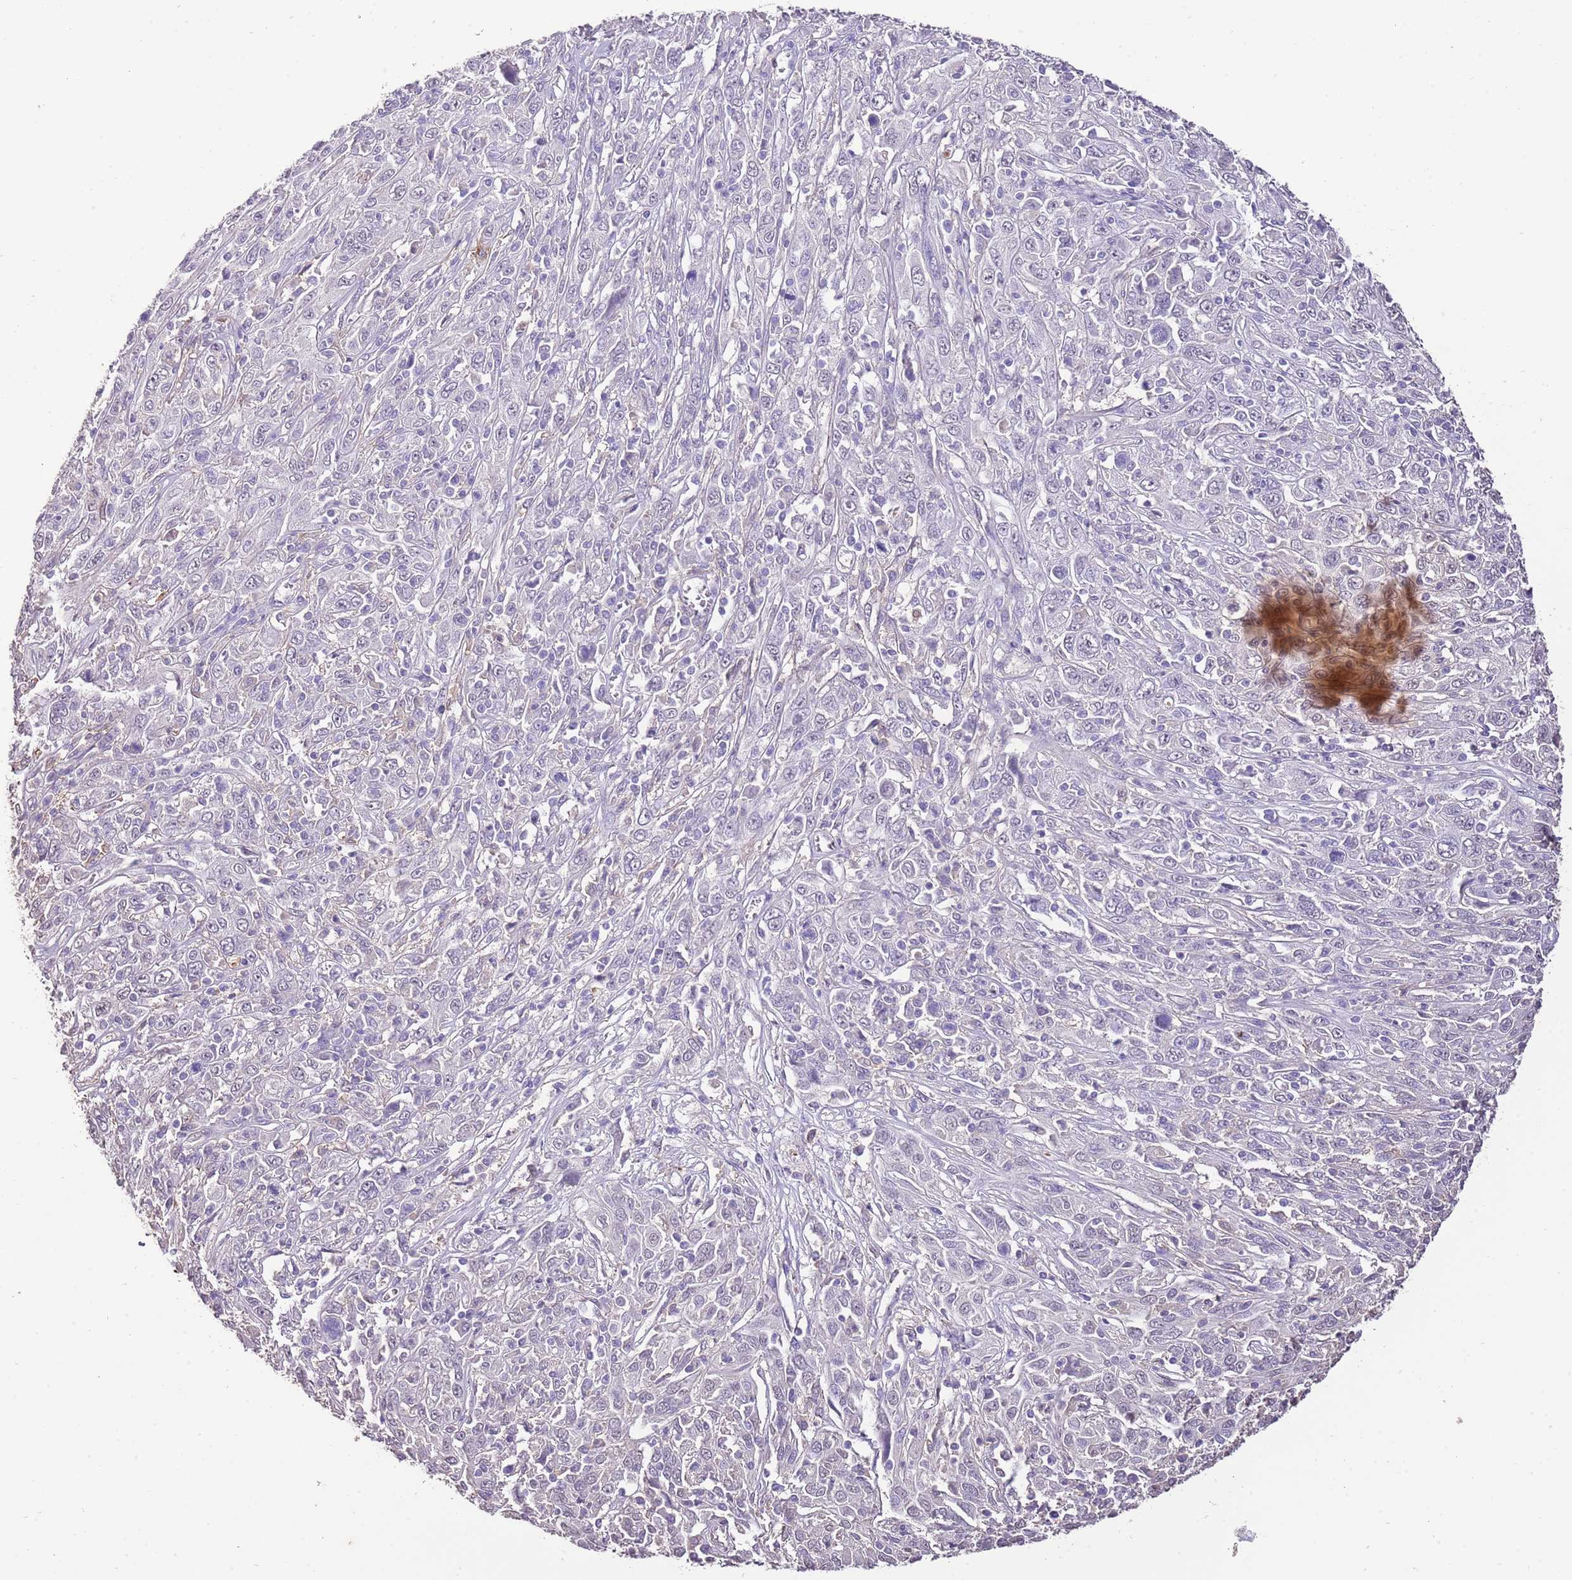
{"staining": {"intensity": "weak", "quantity": "<25%", "location": "nuclear"}, "tissue": "cervical cancer", "cell_type": "Tumor cells", "image_type": "cancer", "snomed": [{"axis": "morphology", "description": "Squamous cell carcinoma, NOS"}, {"axis": "topography", "description": "Cervix"}], "caption": "Squamous cell carcinoma (cervical) was stained to show a protein in brown. There is no significant expression in tumor cells.", "gene": "IZUMO4", "patient": {"sex": "female", "age": 46}}